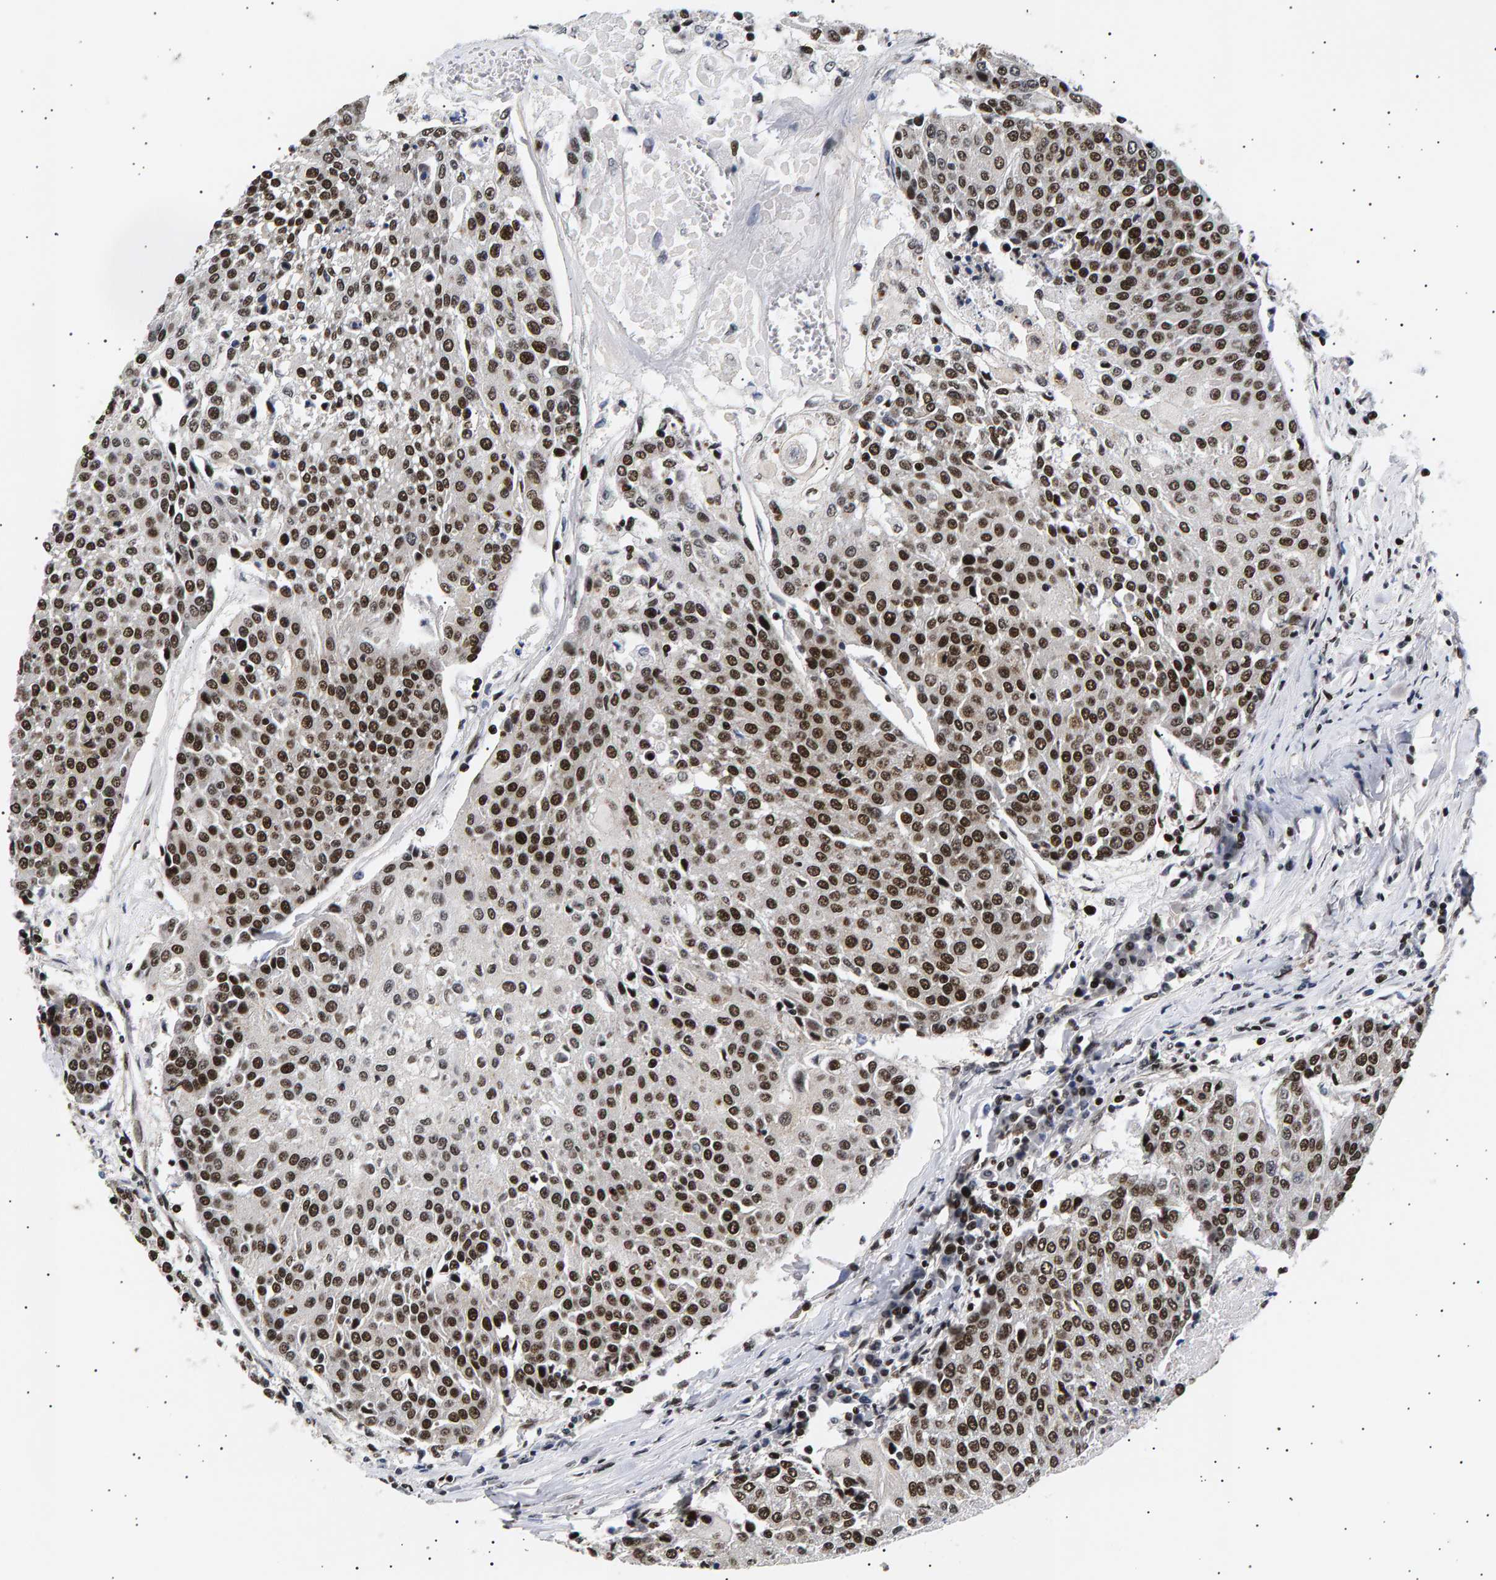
{"staining": {"intensity": "strong", "quantity": ">75%", "location": "nuclear"}, "tissue": "urothelial cancer", "cell_type": "Tumor cells", "image_type": "cancer", "snomed": [{"axis": "morphology", "description": "Urothelial carcinoma, High grade"}, {"axis": "topography", "description": "Urinary bladder"}], "caption": "Immunohistochemistry (IHC) (DAB) staining of human urothelial carcinoma (high-grade) reveals strong nuclear protein staining in about >75% of tumor cells. Using DAB (brown) and hematoxylin (blue) stains, captured at high magnification using brightfield microscopy.", "gene": "ANKRD40", "patient": {"sex": "female", "age": 85}}